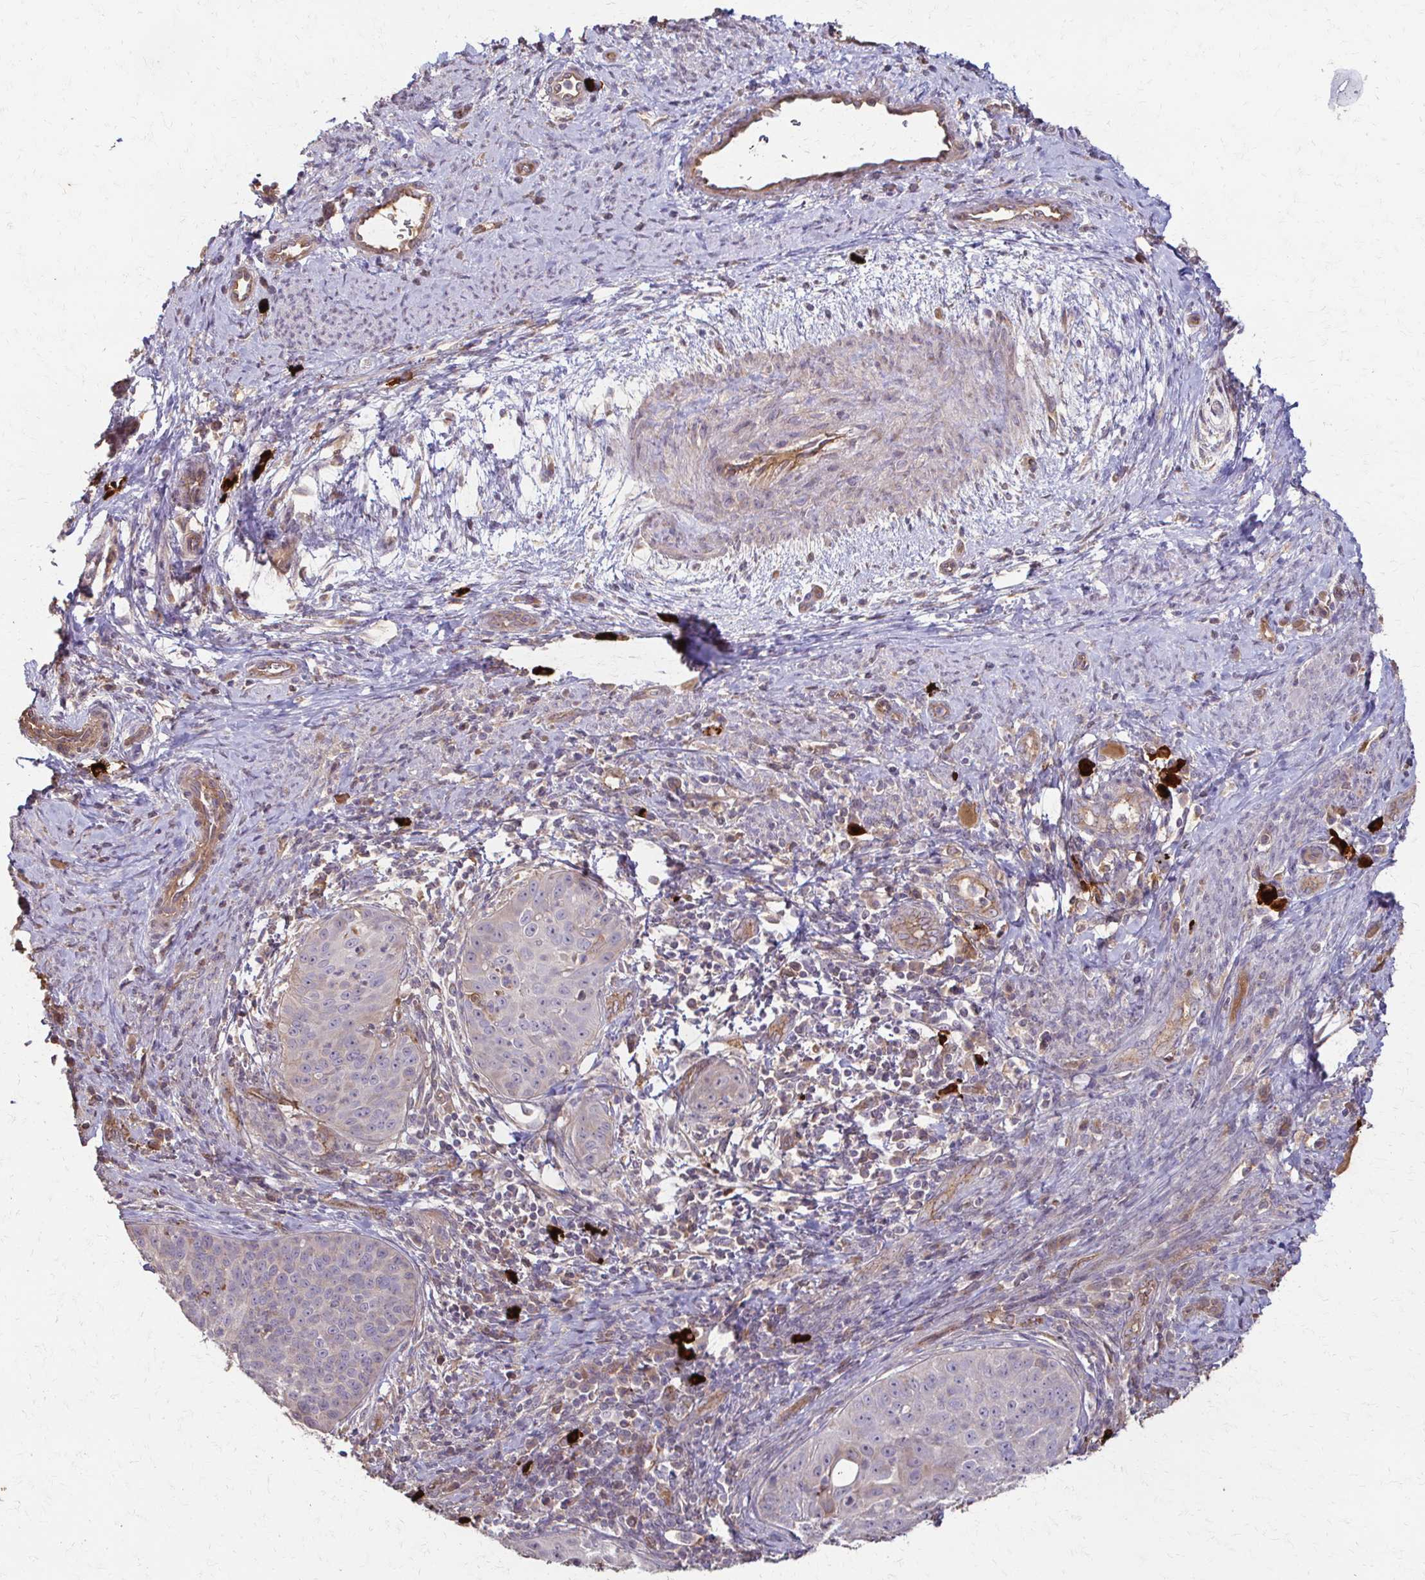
{"staining": {"intensity": "negative", "quantity": "none", "location": "none"}, "tissue": "cervical cancer", "cell_type": "Tumor cells", "image_type": "cancer", "snomed": [{"axis": "morphology", "description": "Squamous cell carcinoma, NOS"}, {"axis": "topography", "description": "Cervix"}], "caption": "A histopathology image of human cervical cancer (squamous cell carcinoma) is negative for staining in tumor cells.", "gene": "IL18BP", "patient": {"sex": "female", "age": 30}}